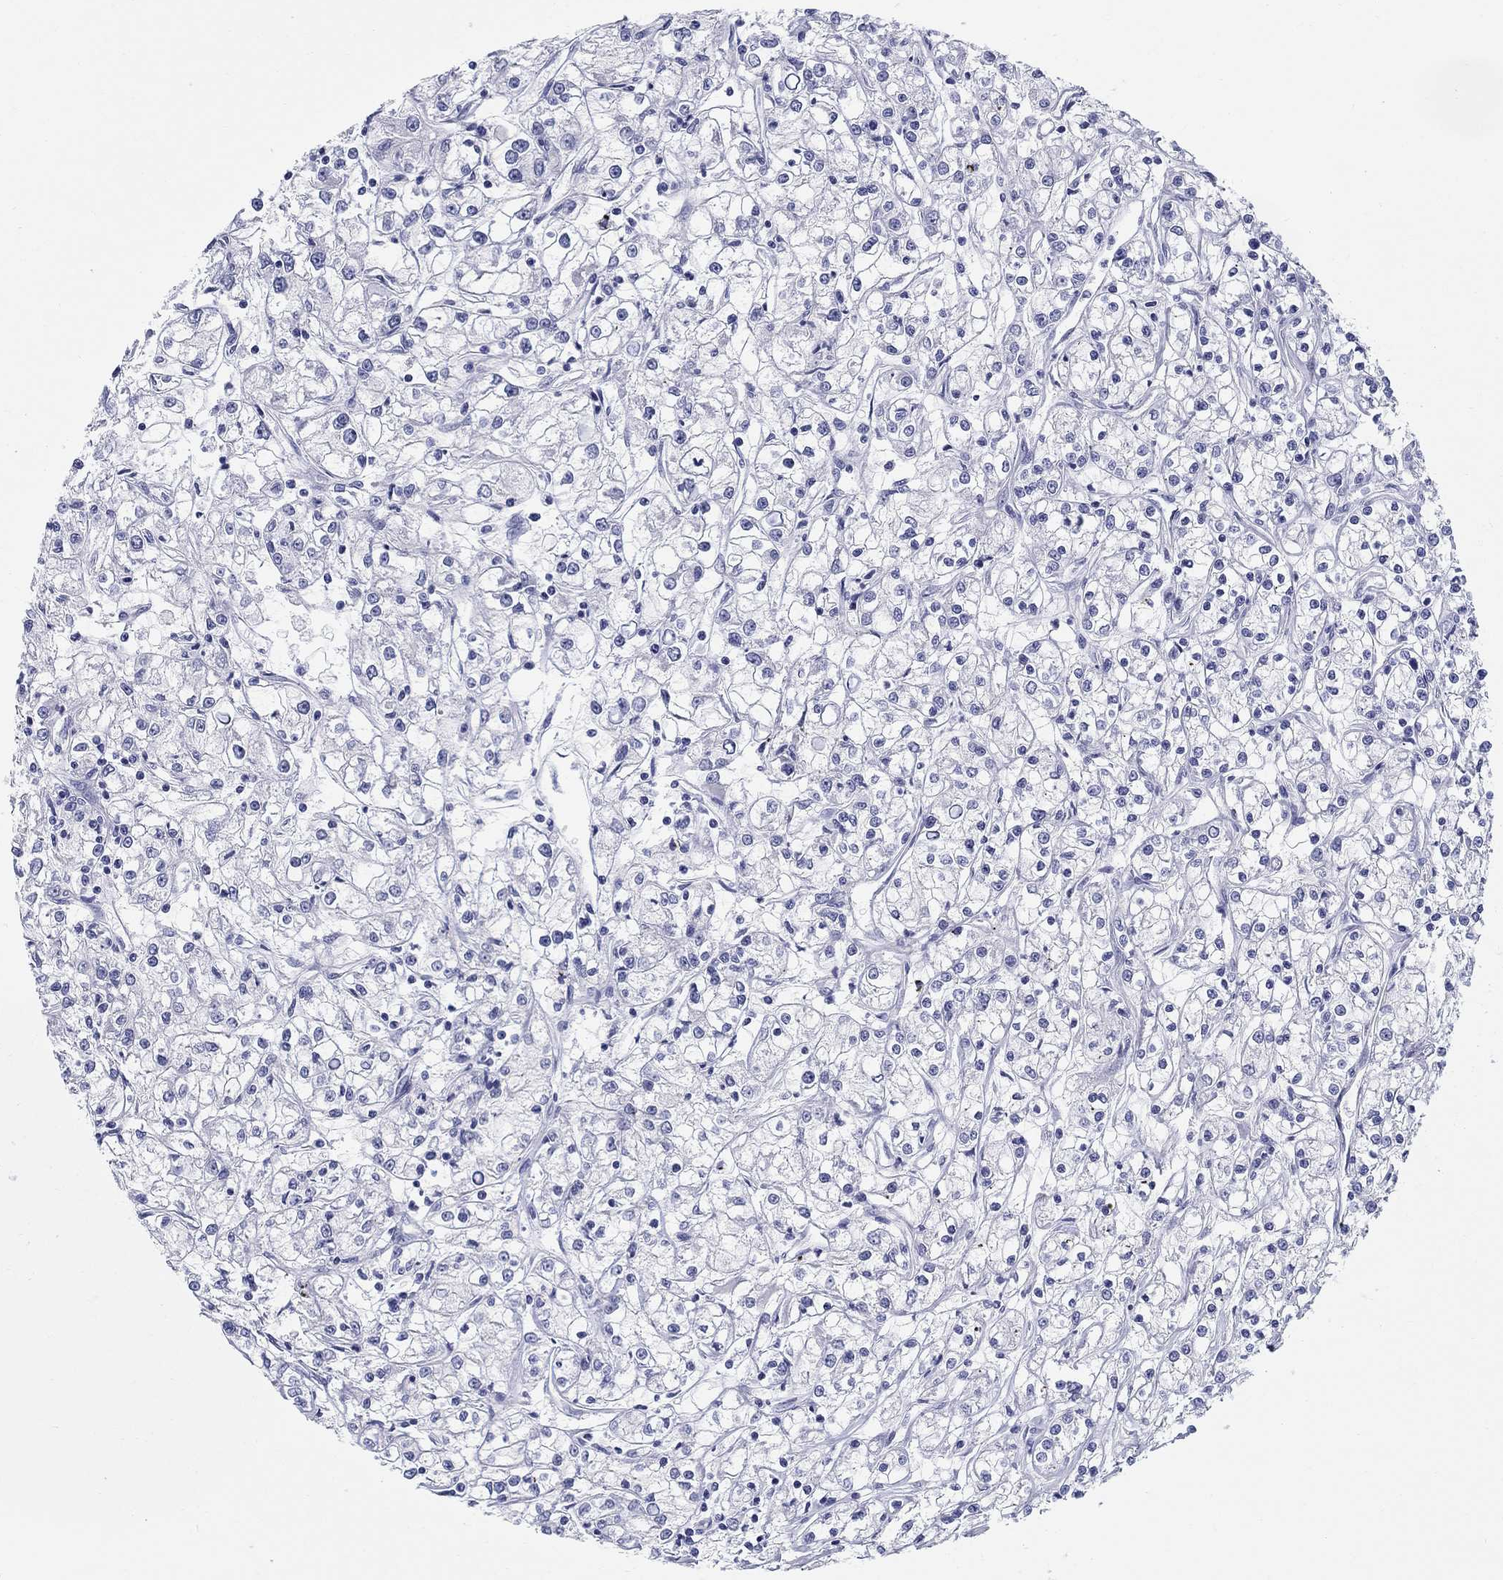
{"staining": {"intensity": "negative", "quantity": "none", "location": "none"}, "tissue": "renal cancer", "cell_type": "Tumor cells", "image_type": "cancer", "snomed": [{"axis": "morphology", "description": "Adenocarcinoma, NOS"}, {"axis": "topography", "description": "Kidney"}], "caption": "This is an immunohistochemistry (IHC) image of renal cancer (adenocarcinoma). There is no staining in tumor cells.", "gene": "LAMP5", "patient": {"sex": "female", "age": 59}}